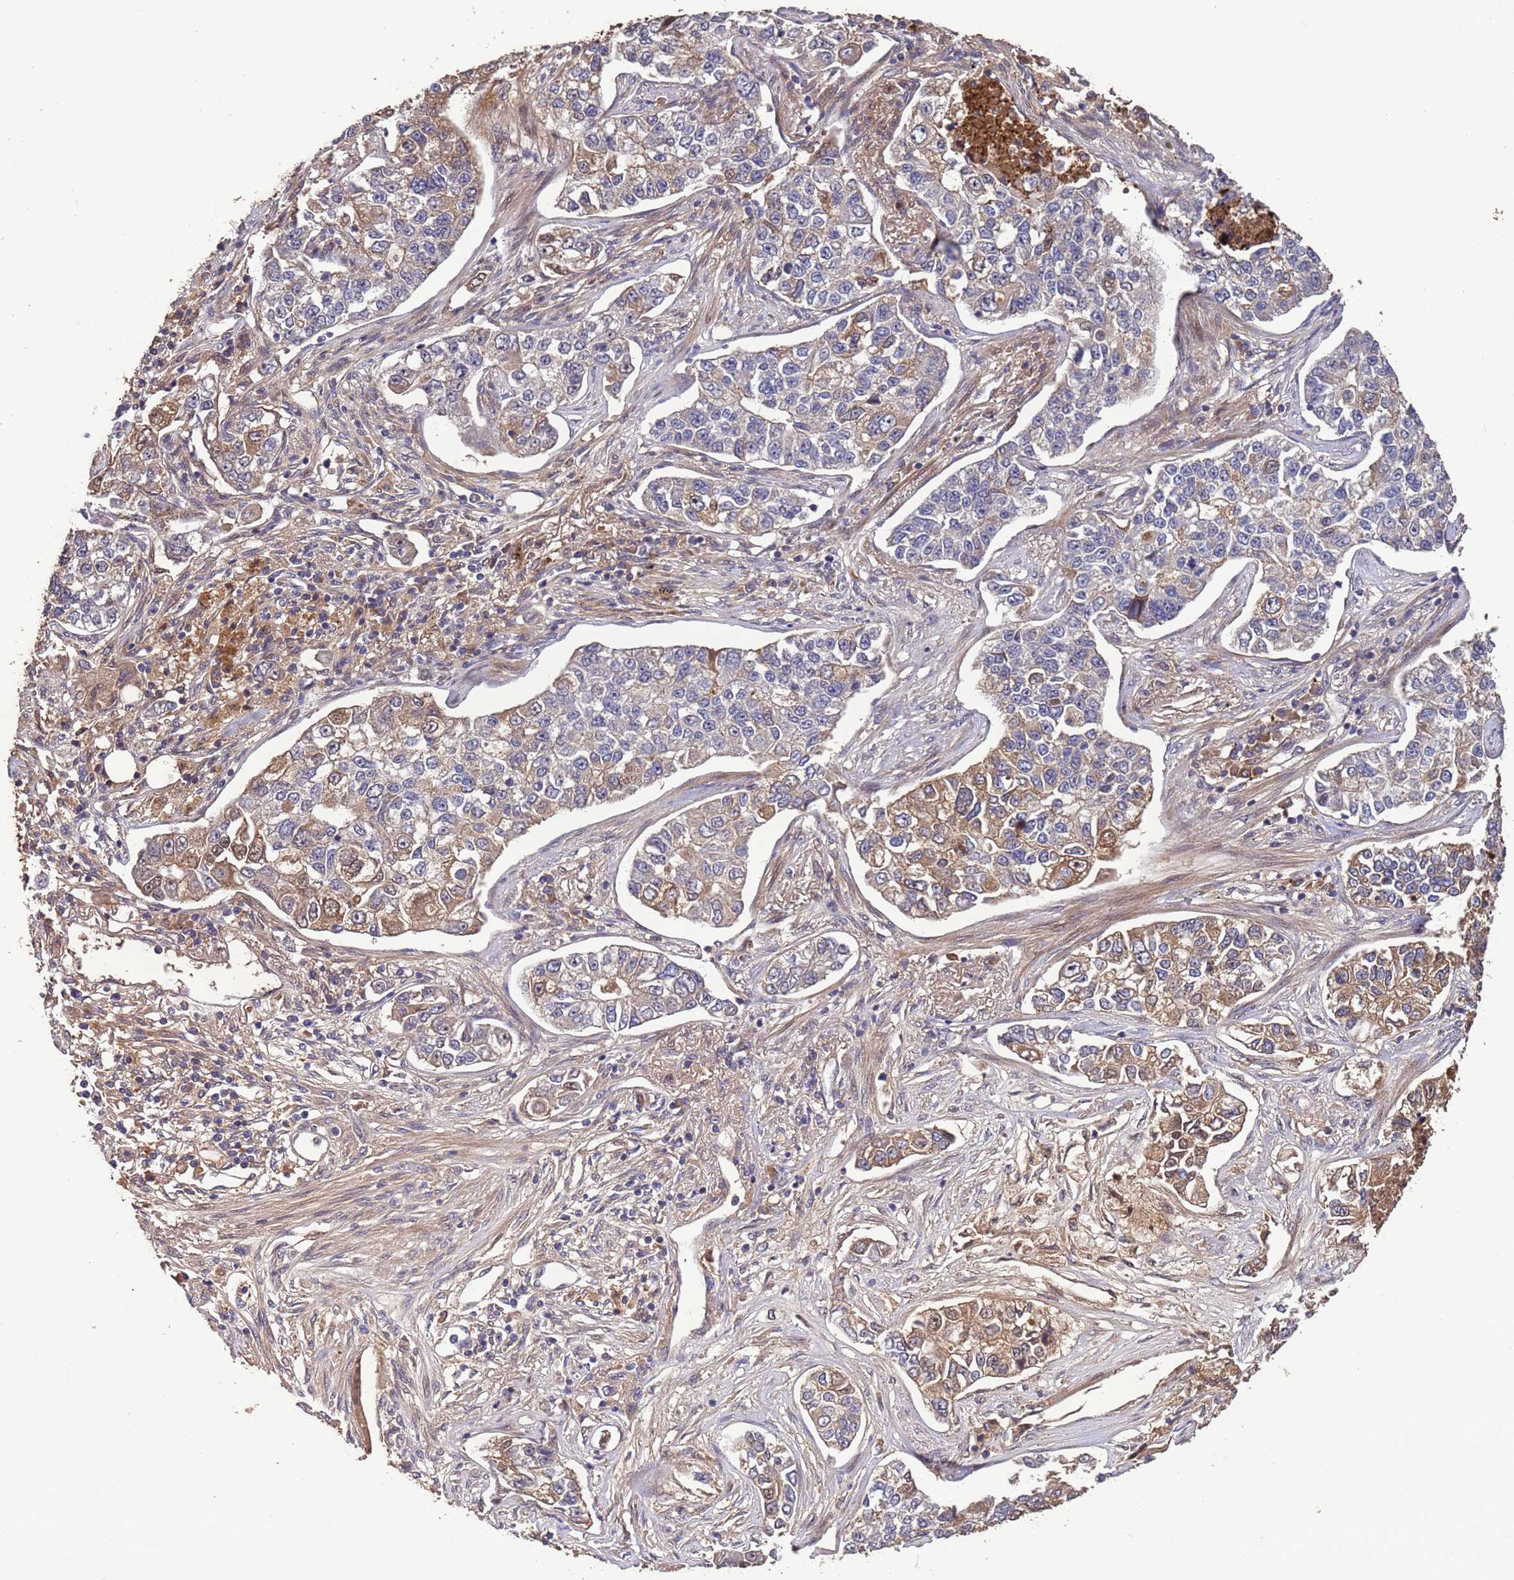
{"staining": {"intensity": "moderate", "quantity": "<25%", "location": "cytoplasmic/membranous"}, "tissue": "lung cancer", "cell_type": "Tumor cells", "image_type": "cancer", "snomed": [{"axis": "morphology", "description": "Adenocarcinoma, NOS"}, {"axis": "topography", "description": "Lung"}], "caption": "Human lung adenocarcinoma stained with a brown dye displays moderate cytoplasmic/membranous positive expression in approximately <25% of tumor cells.", "gene": "CCDC184", "patient": {"sex": "male", "age": 49}}